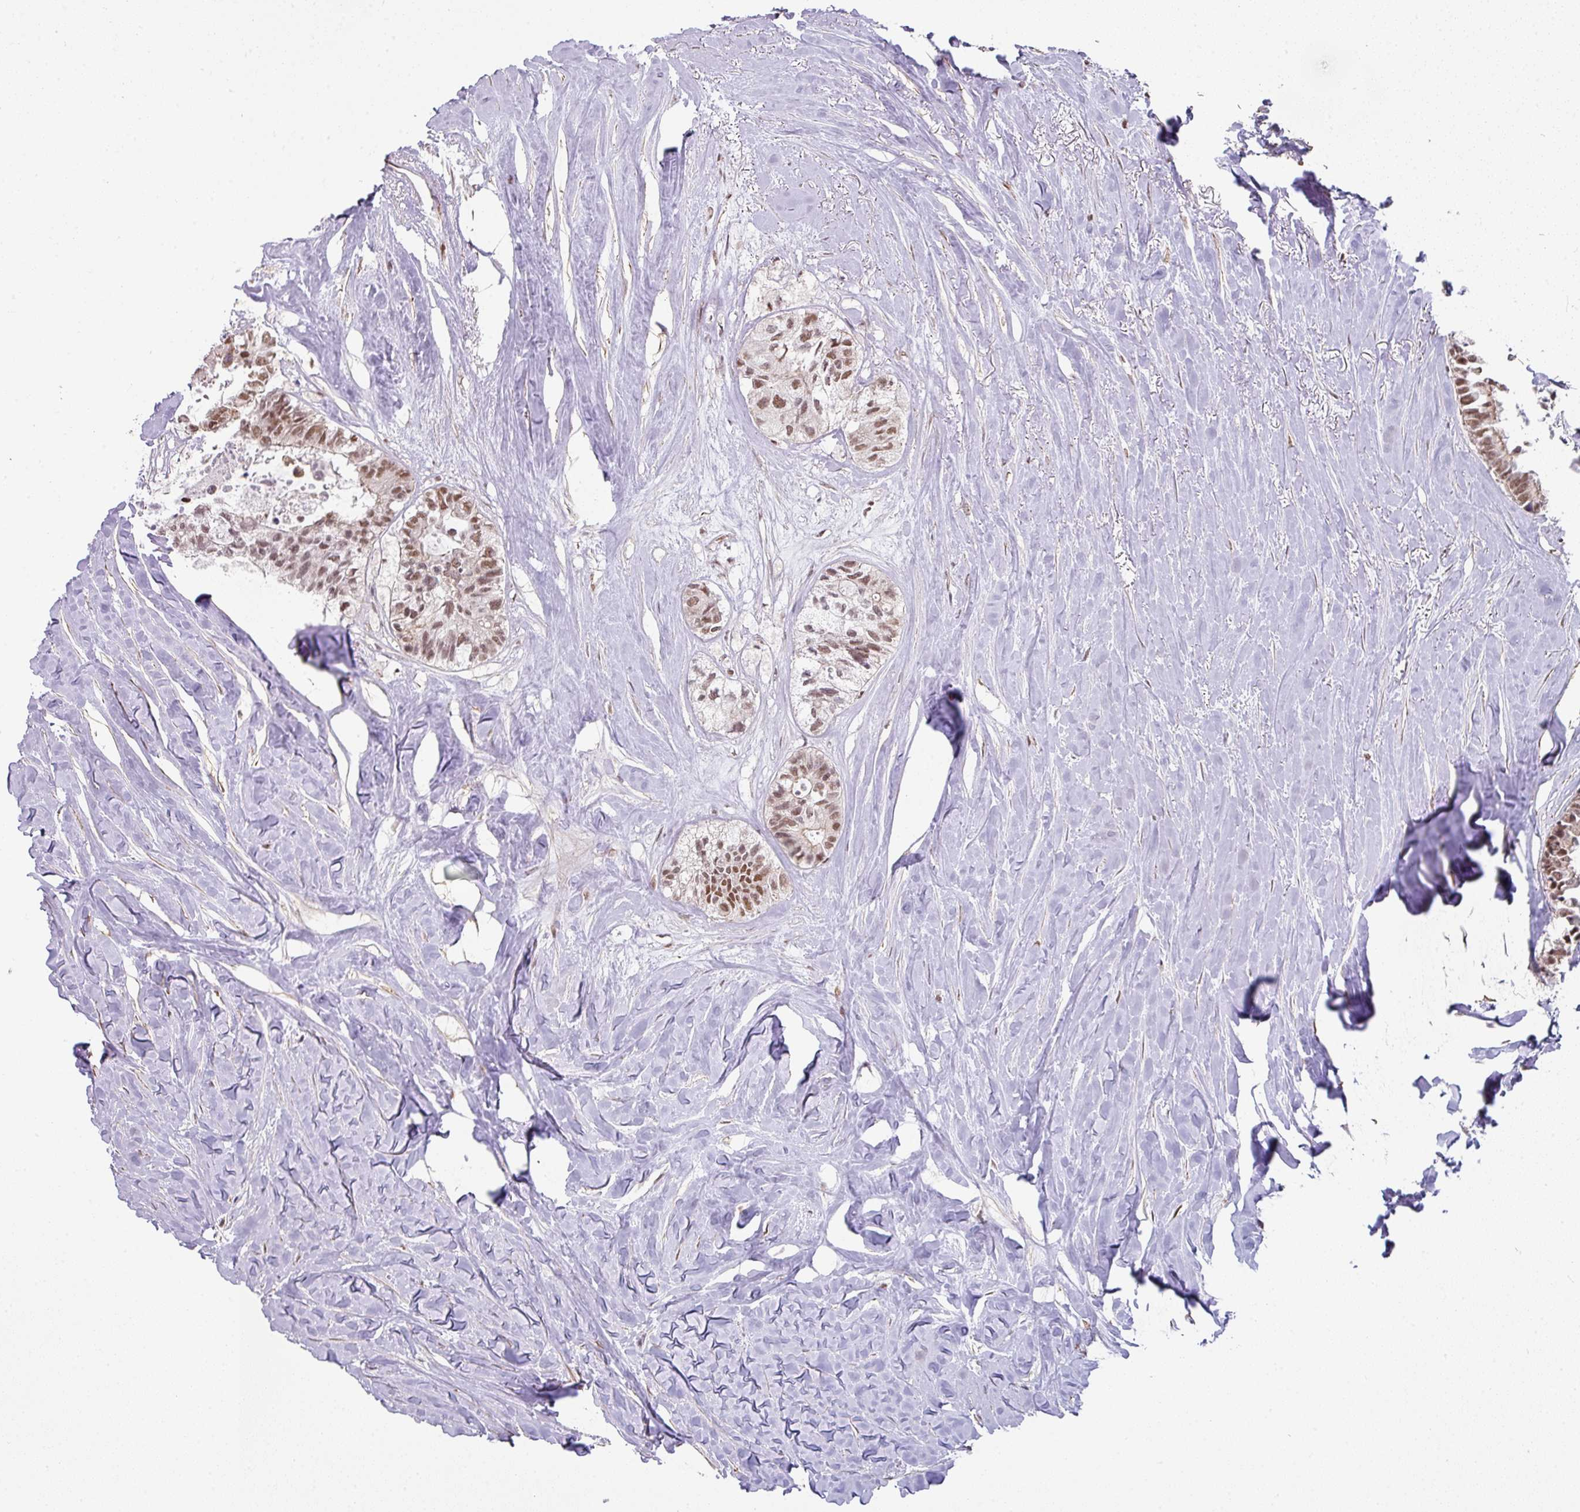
{"staining": {"intensity": "moderate", "quantity": ">75%", "location": "nuclear"}, "tissue": "colorectal cancer", "cell_type": "Tumor cells", "image_type": "cancer", "snomed": [{"axis": "morphology", "description": "Adenocarcinoma, NOS"}, {"axis": "topography", "description": "Colon"}, {"axis": "topography", "description": "Rectum"}], "caption": "The histopathology image shows staining of adenocarcinoma (colorectal), revealing moderate nuclear protein positivity (brown color) within tumor cells.", "gene": "NCOA5", "patient": {"sex": "male", "age": 57}}